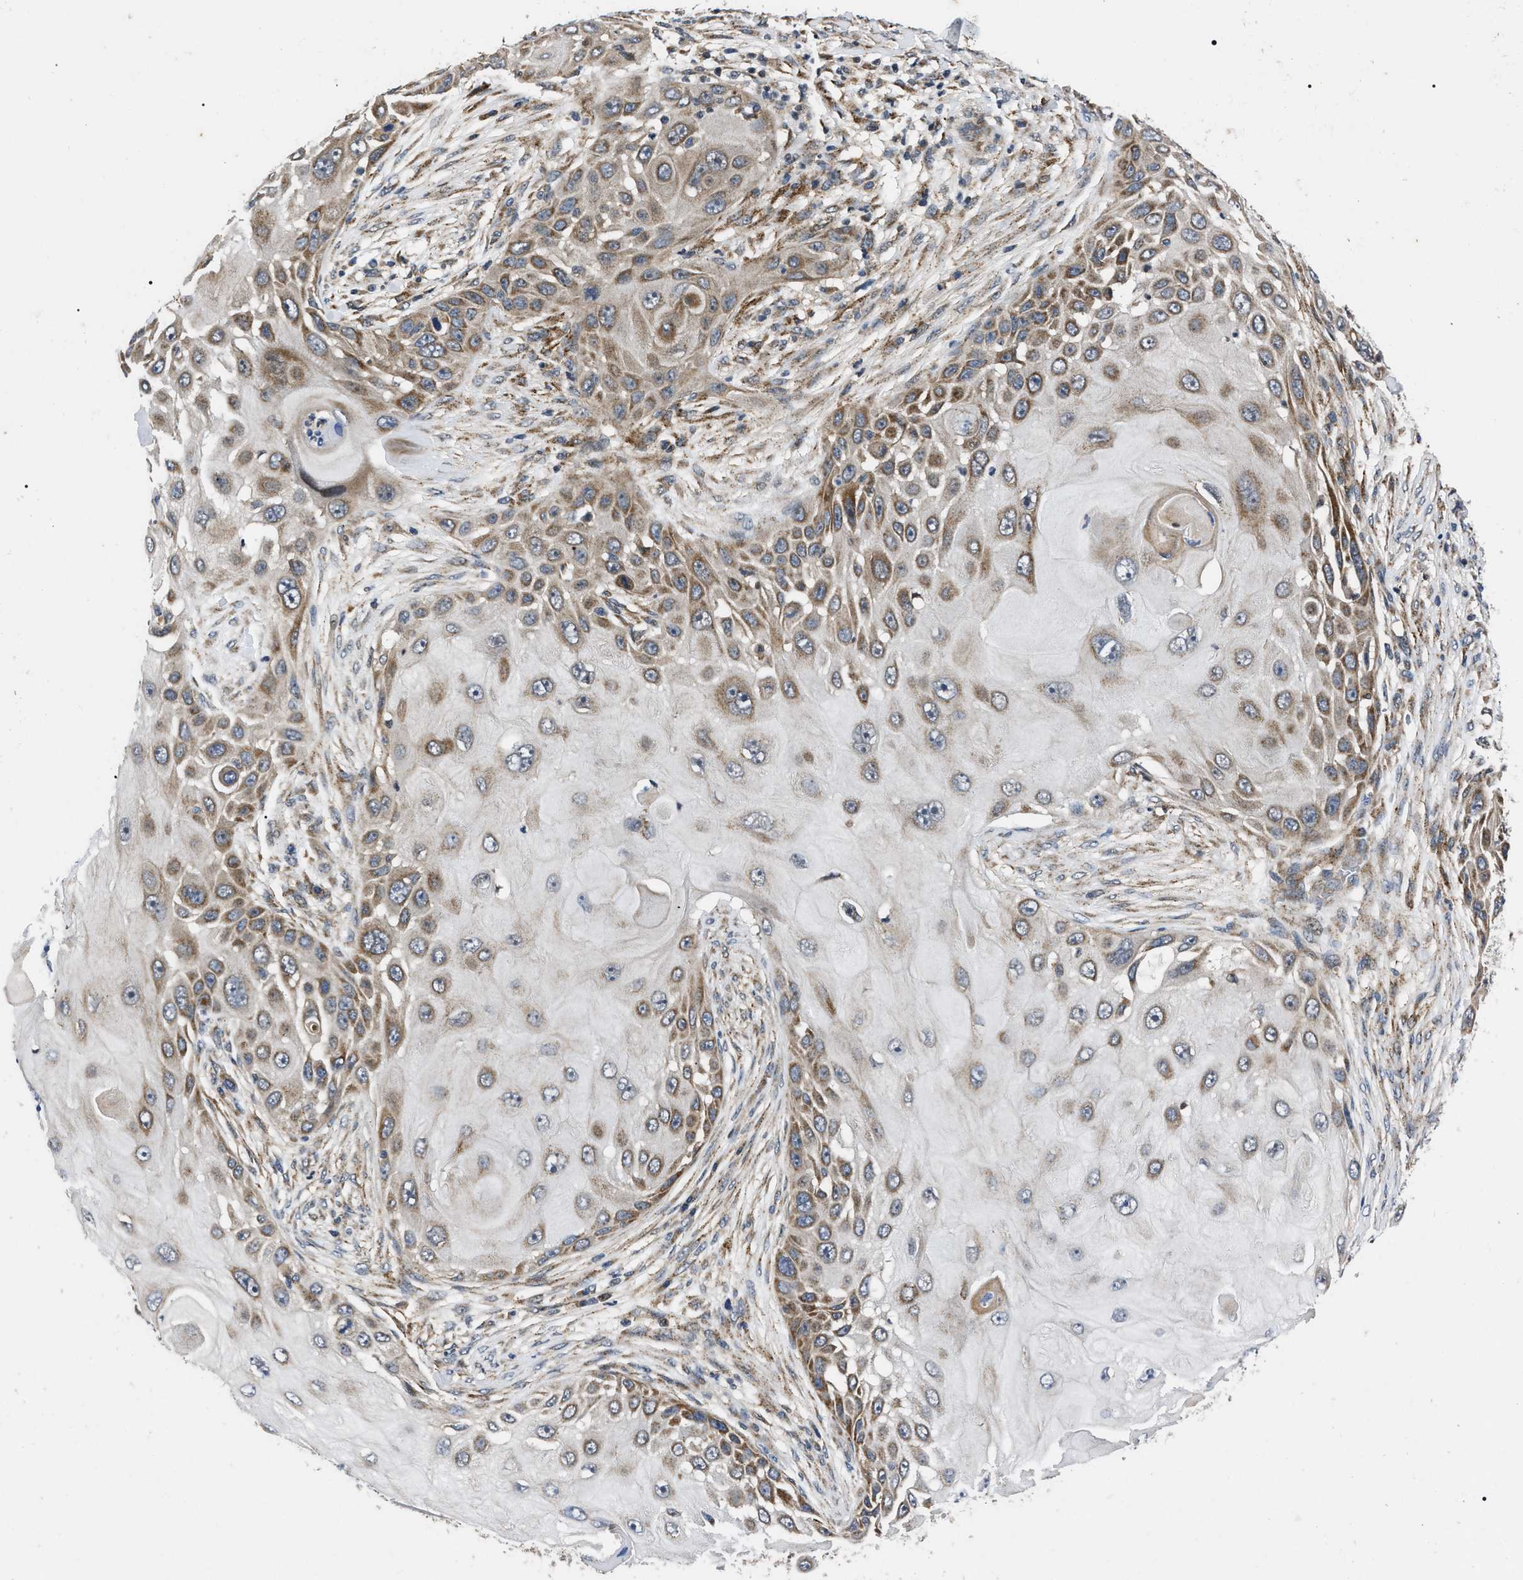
{"staining": {"intensity": "moderate", "quantity": "25%-75%", "location": "cytoplasmic/membranous"}, "tissue": "skin cancer", "cell_type": "Tumor cells", "image_type": "cancer", "snomed": [{"axis": "morphology", "description": "Squamous cell carcinoma, NOS"}, {"axis": "topography", "description": "Skin"}], "caption": "Protein staining of skin squamous cell carcinoma tissue demonstrates moderate cytoplasmic/membranous expression in about 25%-75% of tumor cells.", "gene": "PPWD1", "patient": {"sex": "female", "age": 44}}